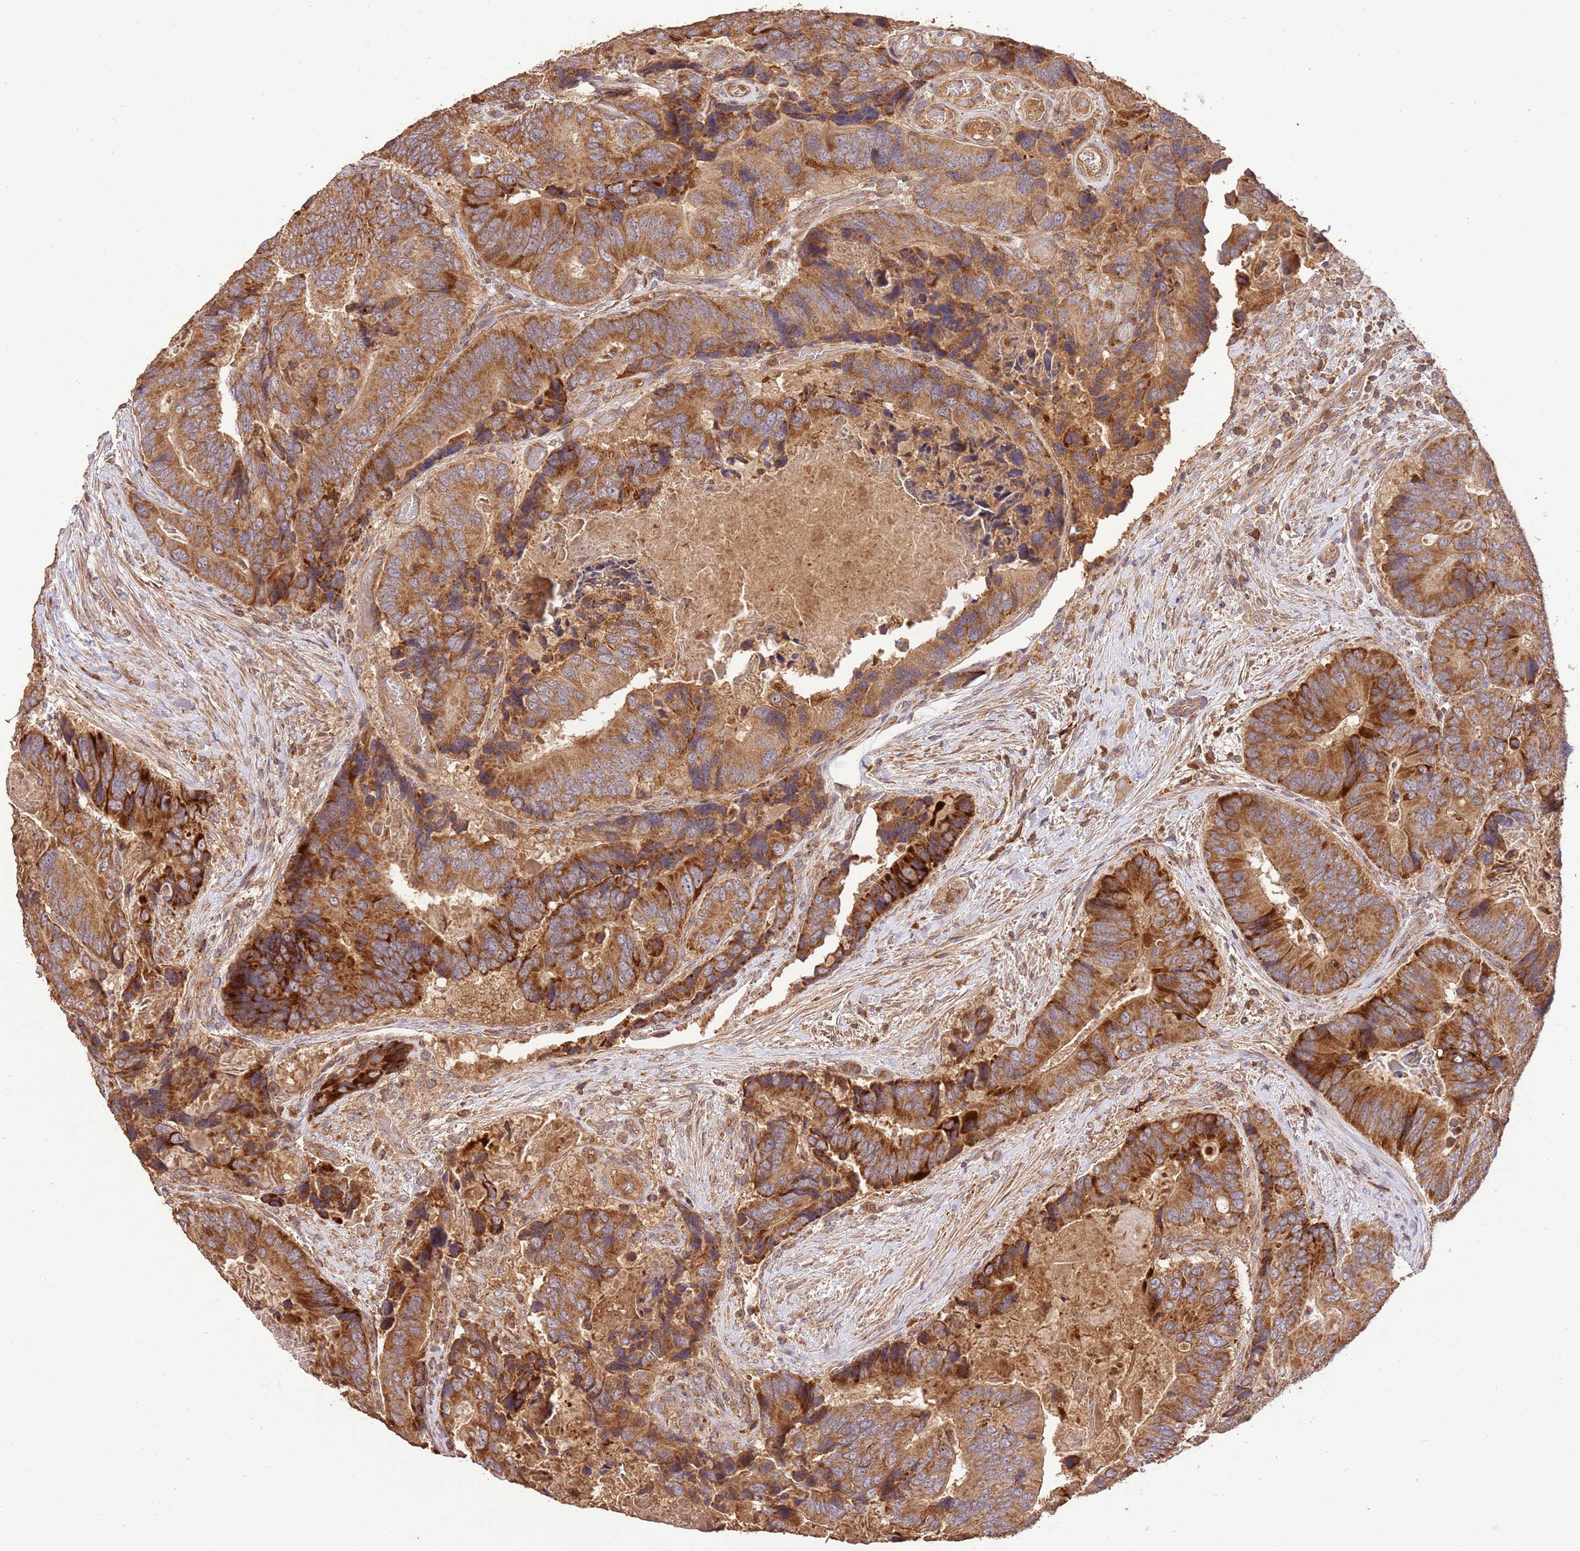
{"staining": {"intensity": "strong", "quantity": ">75%", "location": "cytoplasmic/membranous"}, "tissue": "colorectal cancer", "cell_type": "Tumor cells", "image_type": "cancer", "snomed": [{"axis": "morphology", "description": "Adenocarcinoma, NOS"}, {"axis": "topography", "description": "Colon"}], "caption": "Colorectal adenocarcinoma stained for a protein (brown) demonstrates strong cytoplasmic/membranous positive staining in about >75% of tumor cells.", "gene": "LRRC28", "patient": {"sex": "male", "age": 84}}